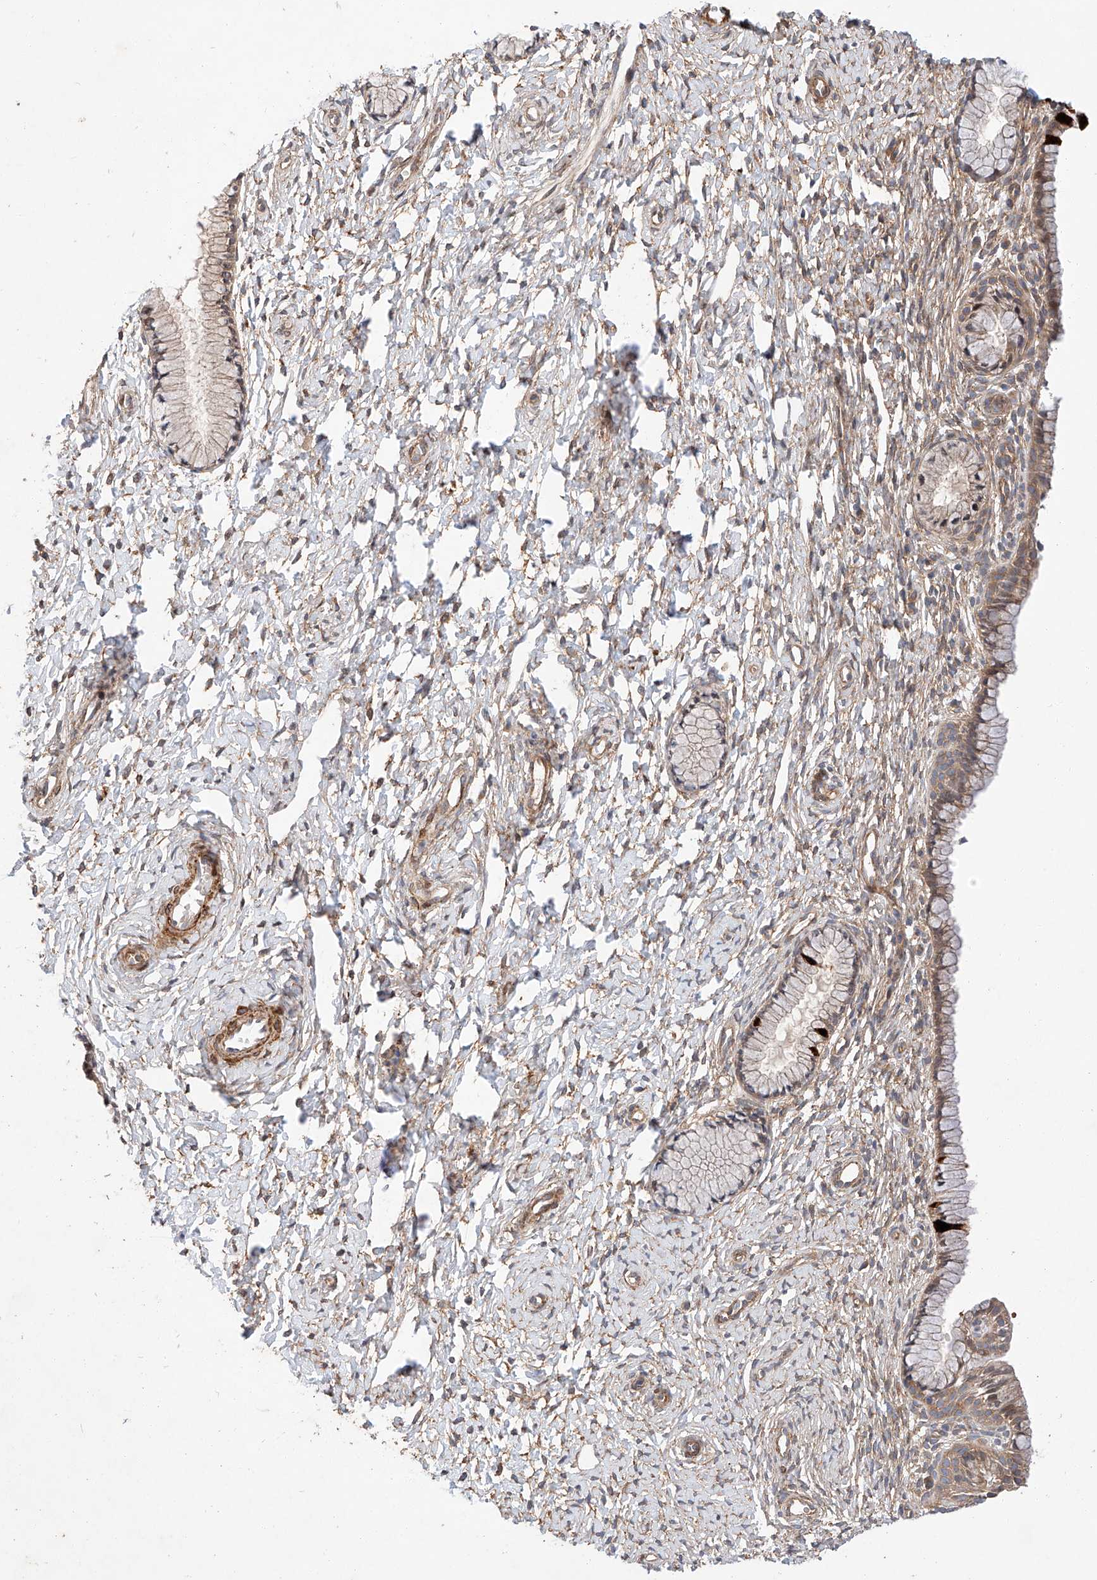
{"staining": {"intensity": "moderate", "quantity": "25%-75%", "location": "cytoplasmic/membranous"}, "tissue": "cervix", "cell_type": "Glandular cells", "image_type": "normal", "snomed": [{"axis": "morphology", "description": "Normal tissue, NOS"}, {"axis": "topography", "description": "Cervix"}], "caption": "Immunohistochemistry of benign cervix demonstrates medium levels of moderate cytoplasmic/membranous expression in approximately 25%-75% of glandular cells.", "gene": "RAB23", "patient": {"sex": "female", "age": 33}}